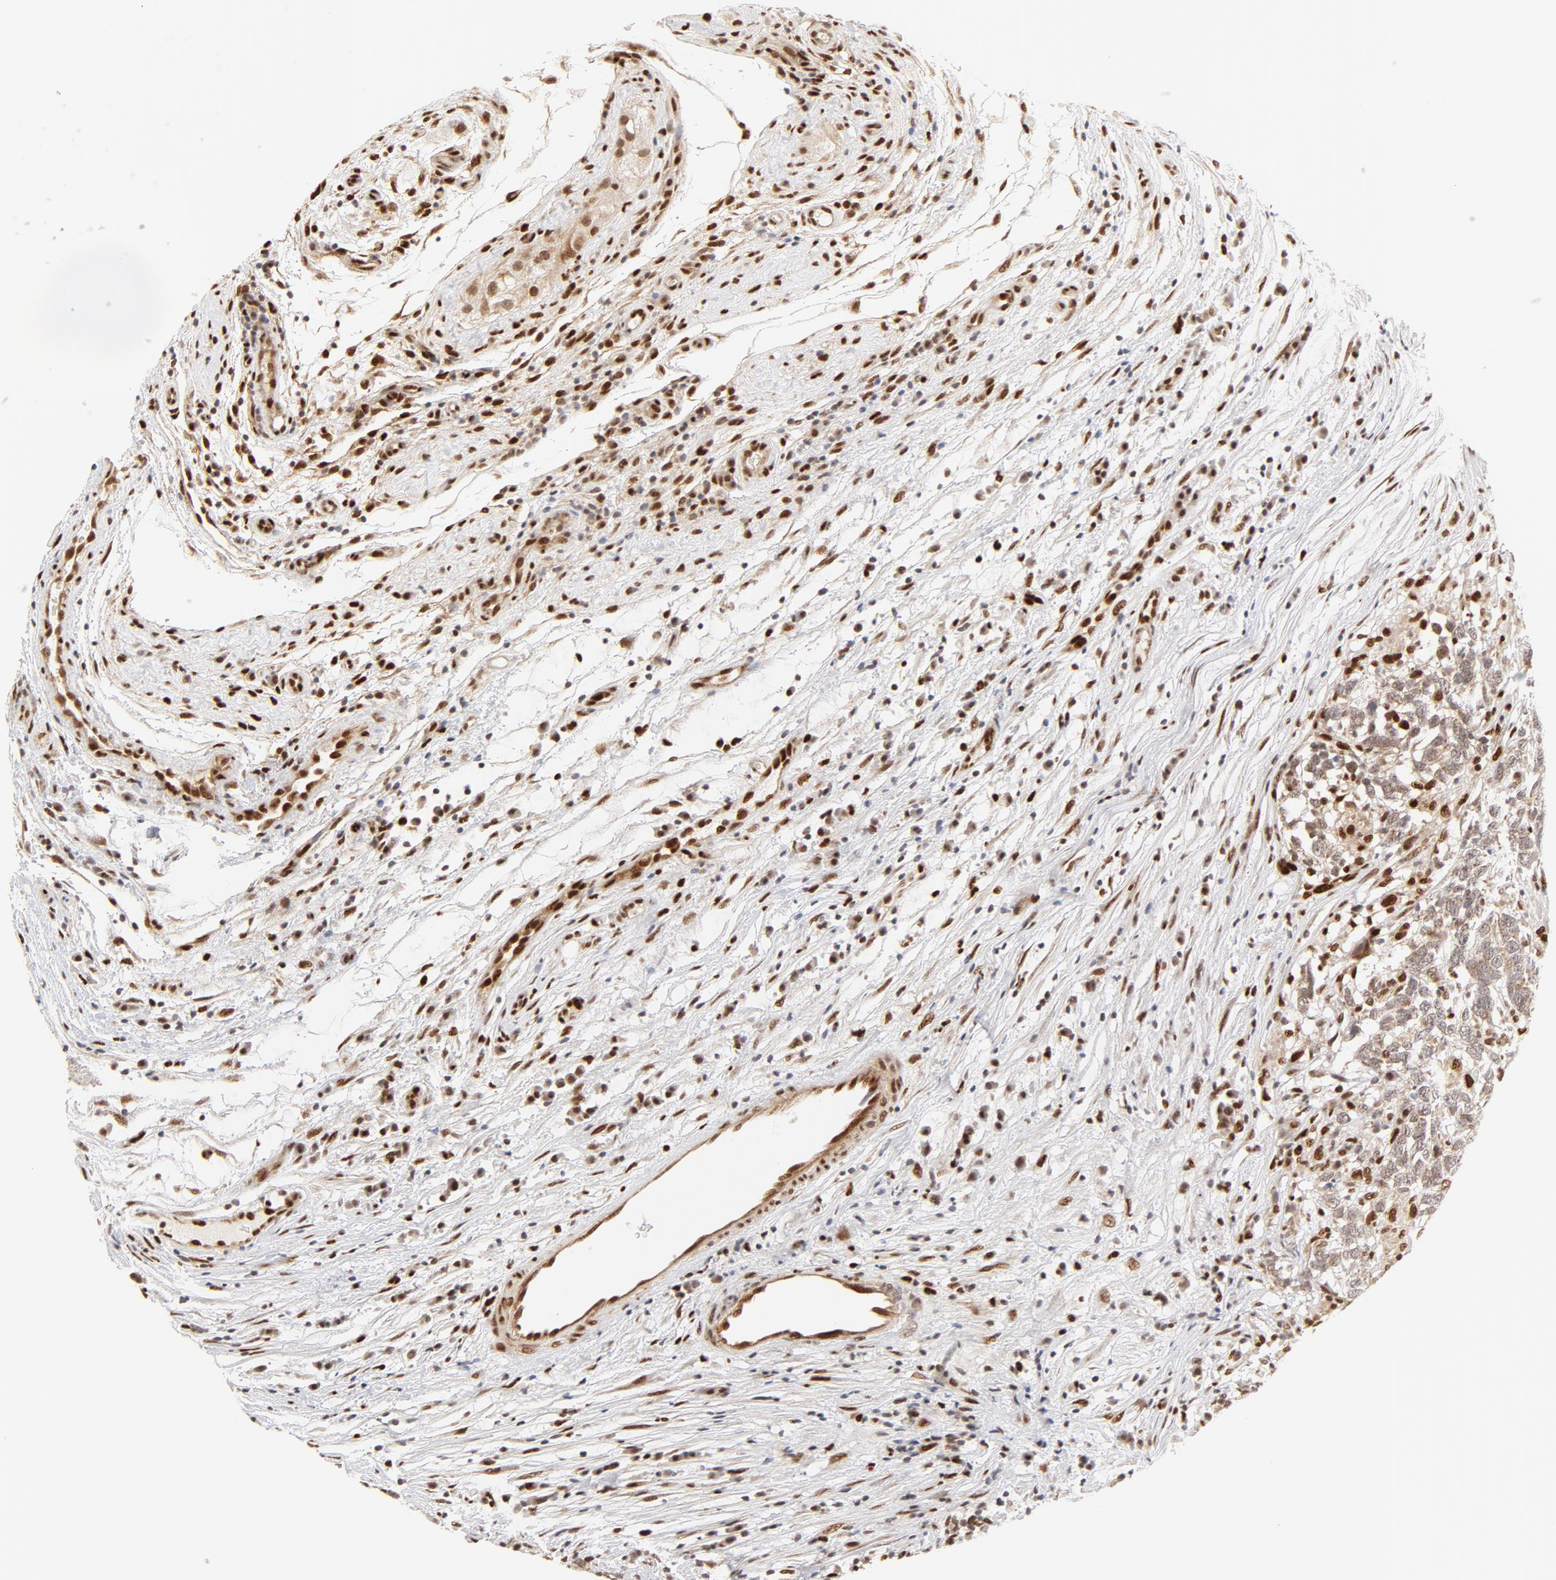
{"staining": {"intensity": "weak", "quantity": "25%-75%", "location": "nuclear"}, "tissue": "testis cancer", "cell_type": "Tumor cells", "image_type": "cancer", "snomed": [{"axis": "morphology", "description": "Carcinoma, Embryonal, NOS"}, {"axis": "topography", "description": "Testis"}], "caption": "Weak nuclear protein staining is seen in approximately 25%-75% of tumor cells in testis embryonal carcinoma.", "gene": "MEF2A", "patient": {"sex": "male", "age": 26}}